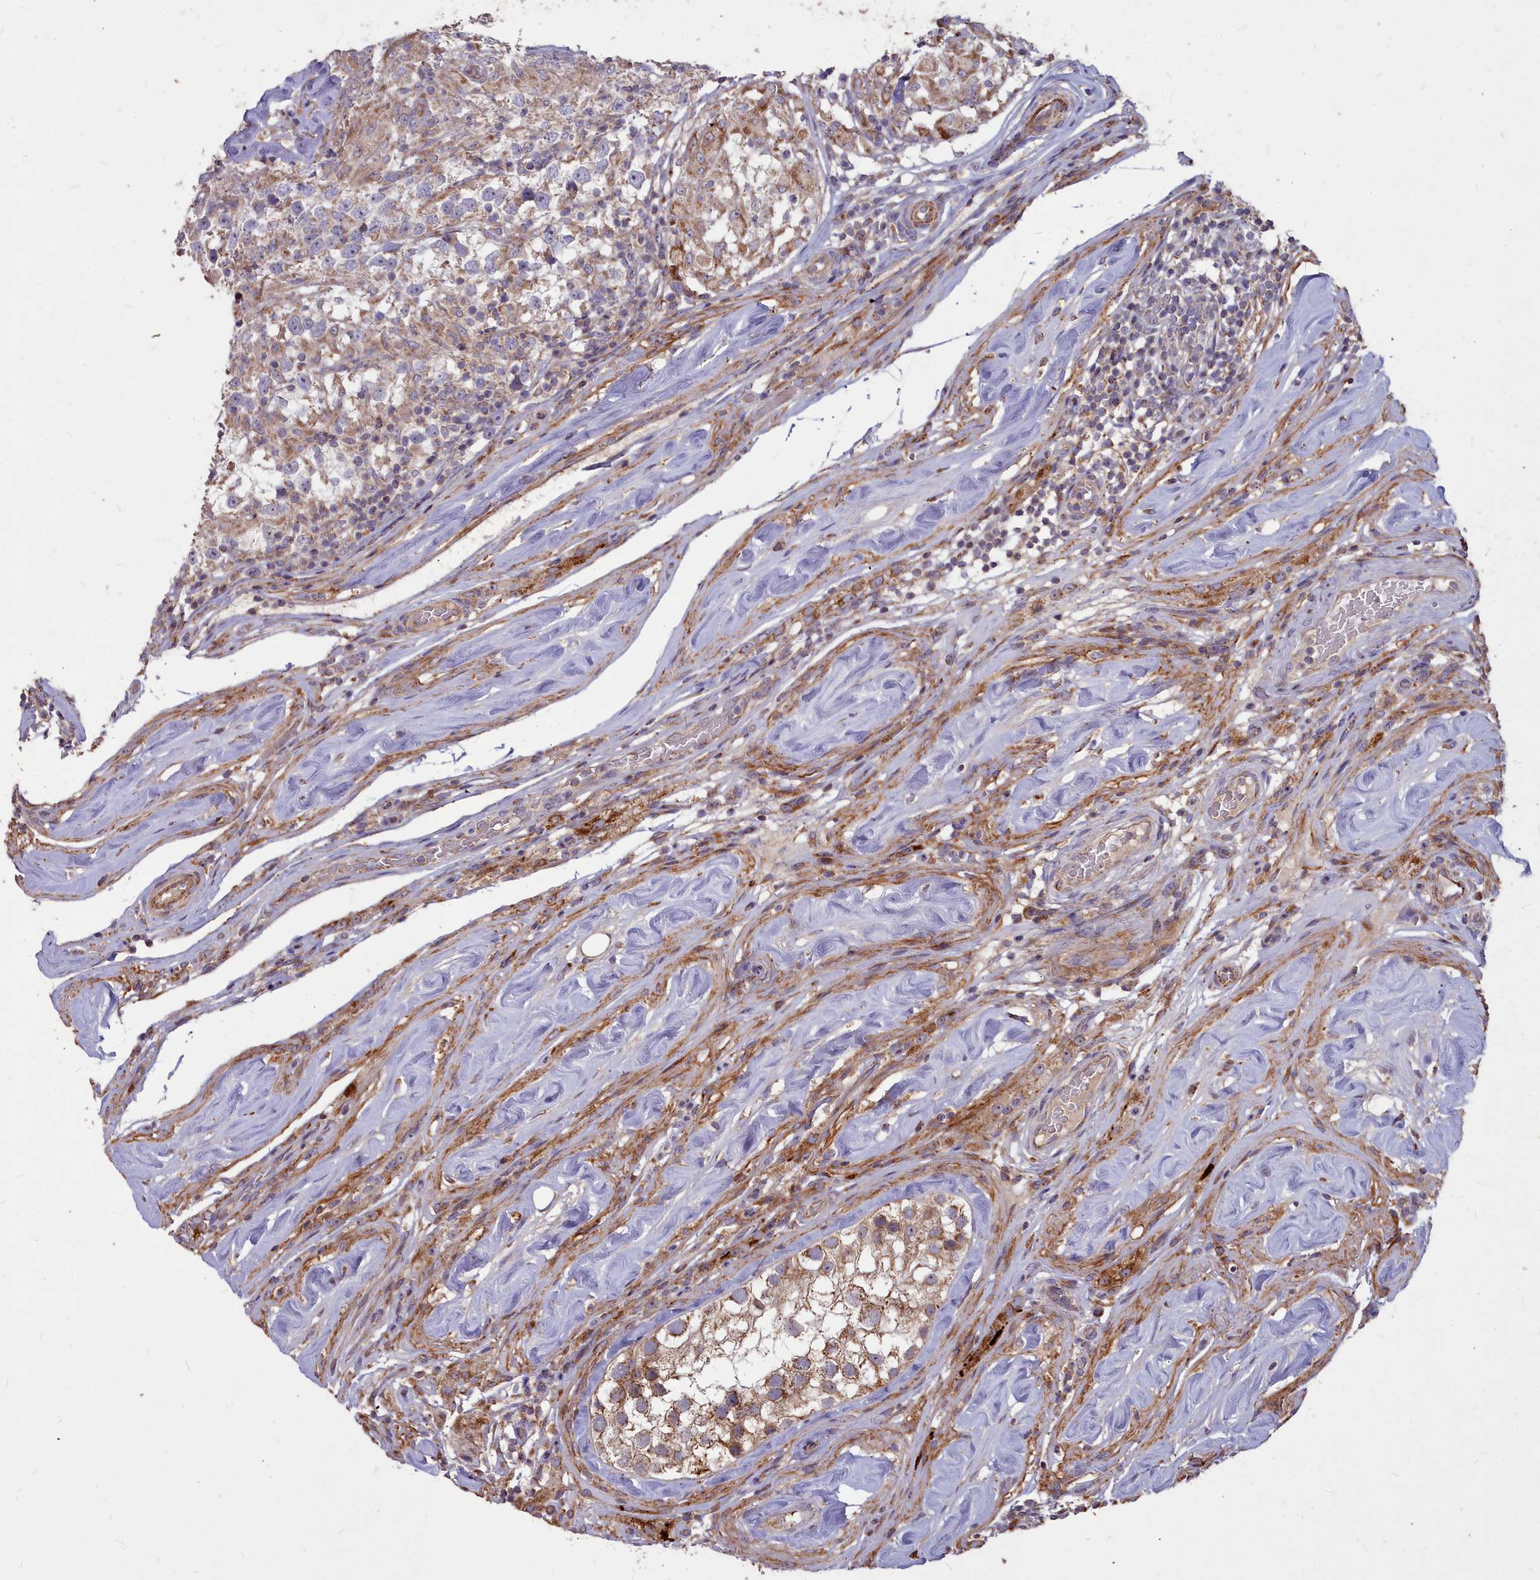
{"staining": {"intensity": "weak", "quantity": ">75%", "location": "cytoplasmic/membranous"}, "tissue": "testis cancer", "cell_type": "Tumor cells", "image_type": "cancer", "snomed": [{"axis": "morphology", "description": "Seminoma, NOS"}, {"axis": "topography", "description": "Testis"}], "caption": "Testis cancer tissue exhibits weak cytoplasmic/membranous staining in about >75% of tumor cells, visualized by immunohistochemistry.", "gene": "COX11", "patient": {"sex": "male", "age": 46}}